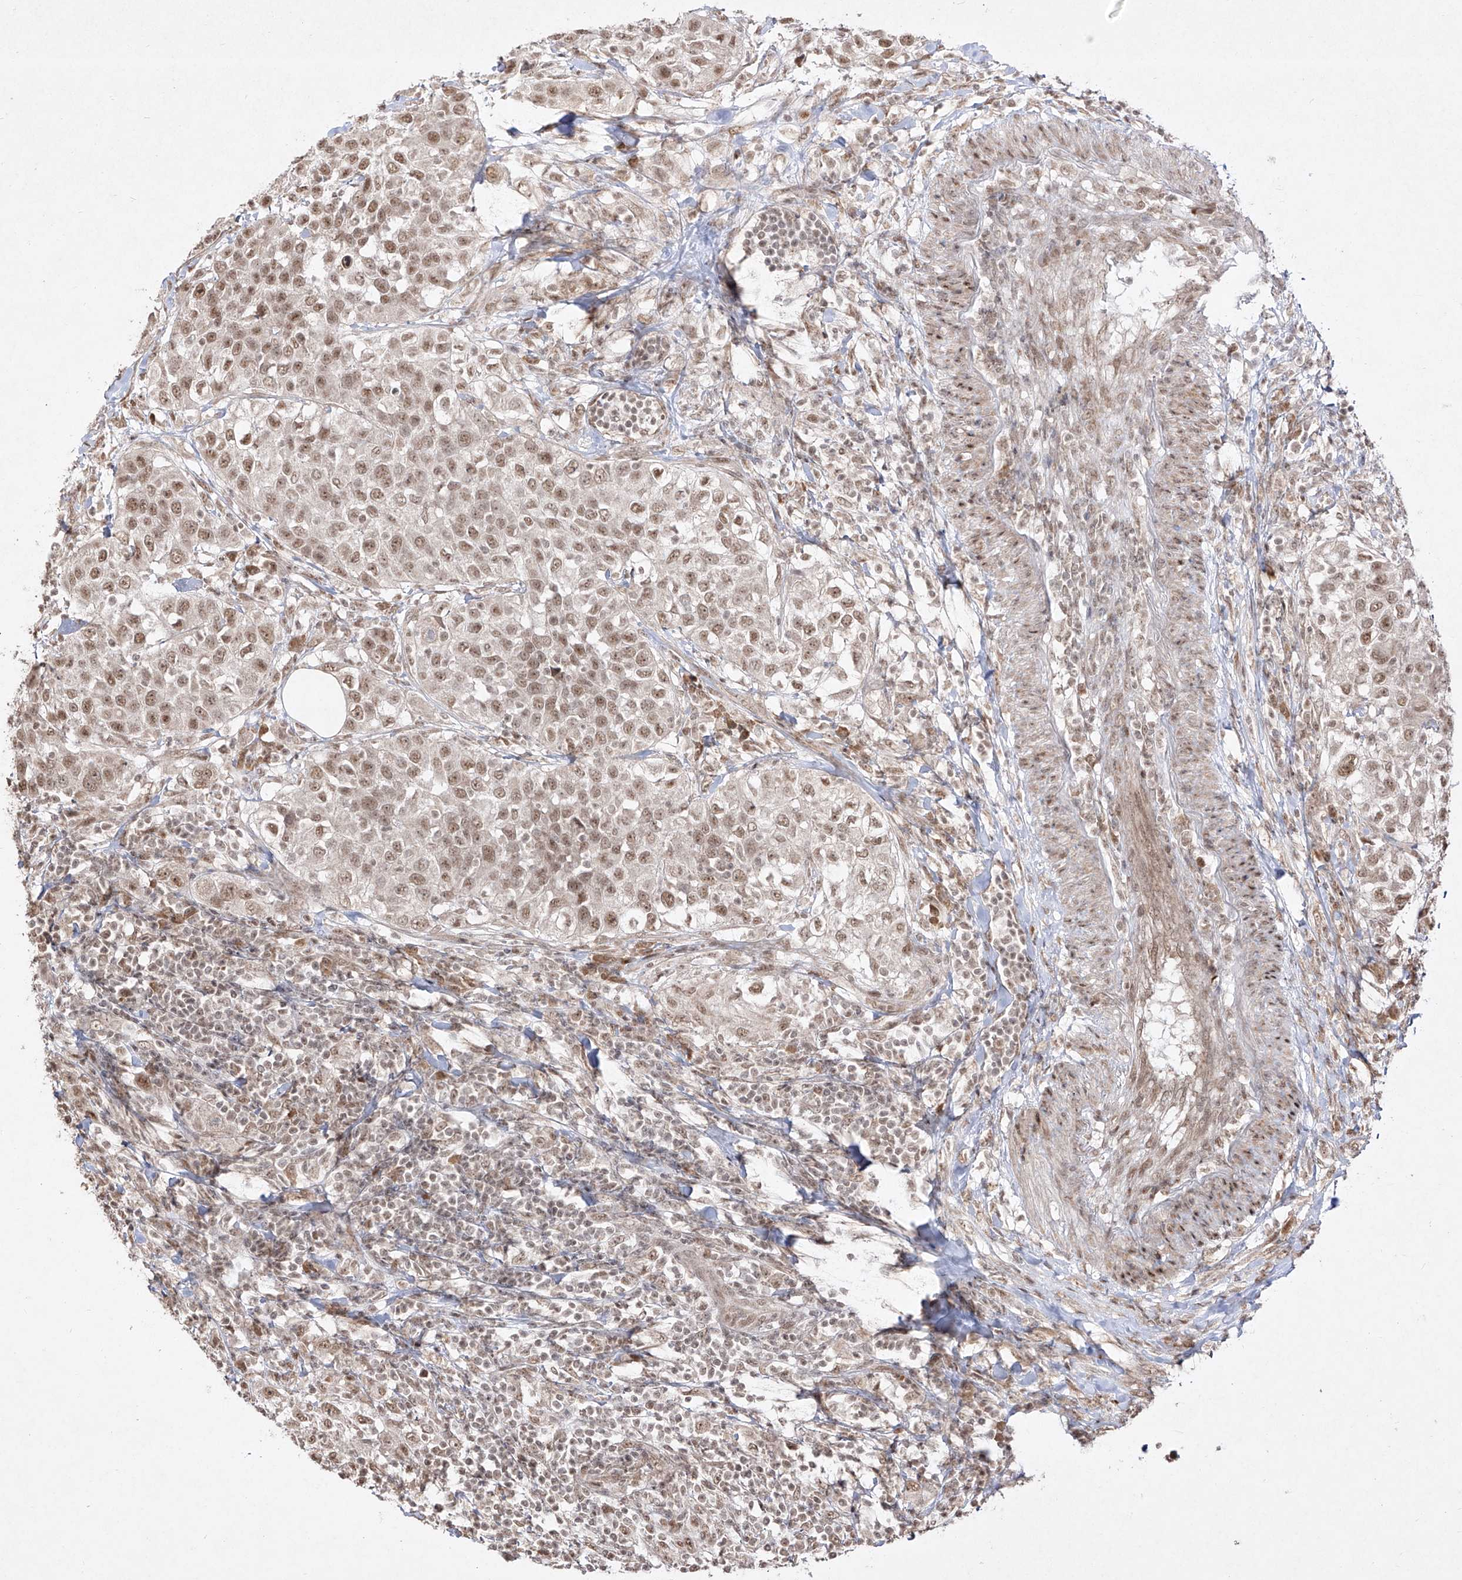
{"staining": {"intensity": "moderate", "quantity": ">75%", "location": "nuclear"}, "tissue": "urothelial cancer", "cell_type": "Tumor cells", "image_type": "cancer", "snomed": [{"axis": "morphology", "description": "Urothelial carcinoma, High grade"}, {"axis": "topography", "description": "Urinary bladder"}], "caption": "Brown immunohistochemical staining in urothelial carcinoma (high-grade) displays moderate nuclear positivity in about >75% of tumor cells.", "gene": "SNRNP27", "patient": {"sex": "female", "age": 80}}